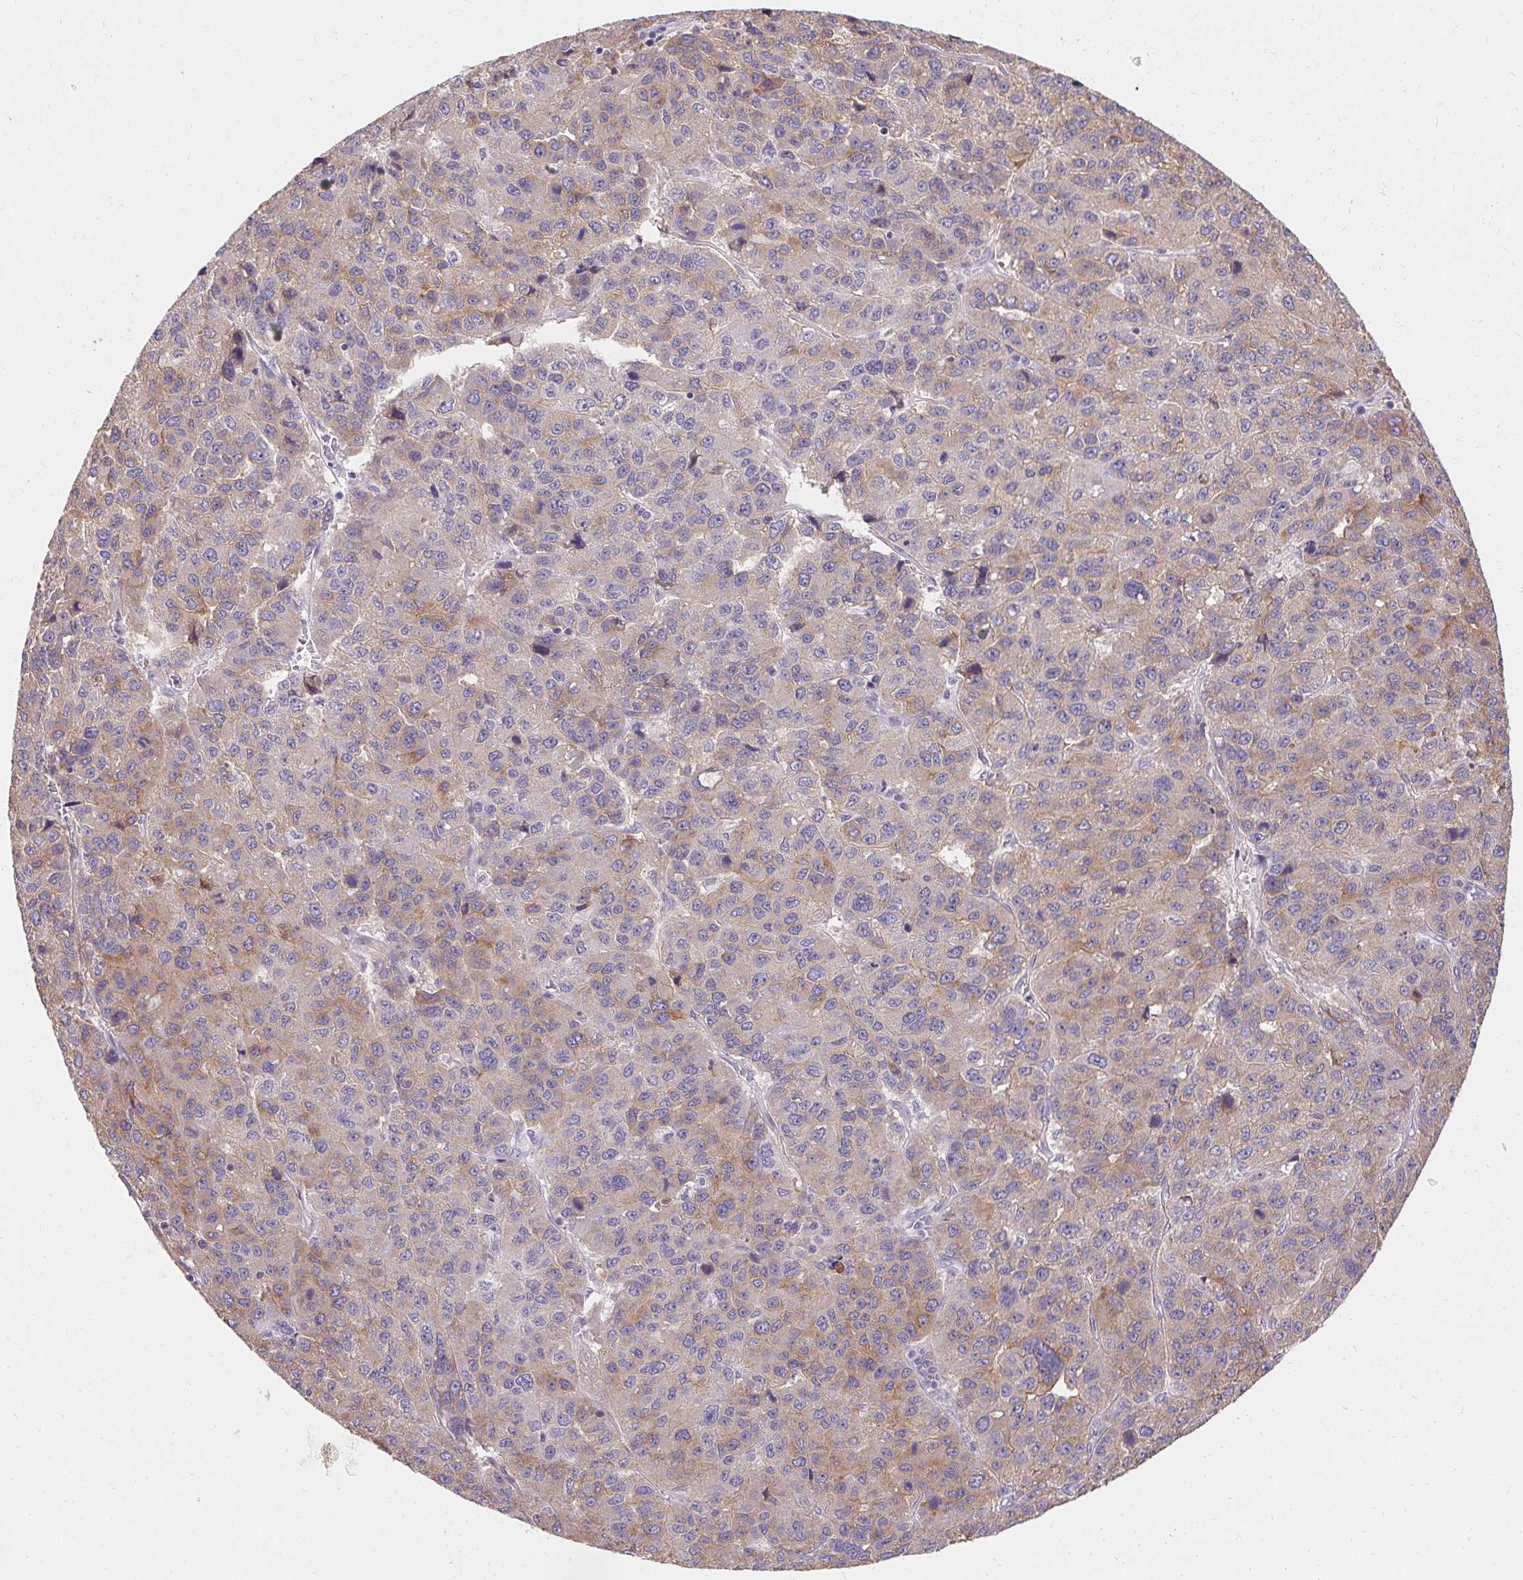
{"staining": {"intensity": "moderate", "quantity": "25%-75%", "location": "cytoplasmic/membranous"}, "tissue": "liver cancer", "cell_type": "Tumor cells", "image_type": "cancer", "snomed": [{"axis": "morphology", "description": "Carcinoma, Hepatocellular, NOS"}, {"axis": "topography", "description": "Liver"}], "caption": "Immunohistochemistry staining of liver cancer, which reveals medium levels of moderate cytoplasmic/membranous staining in approximately 25%-75% of tumor cells indicating moderate cytoplasmic/membranous protein expression. The staining was performed using DAB (brown) for protein detection and nuclei were counterstained in hematoxylin (blue).", "gene": "ASGR2", "patient": {"sex": "male", "age": 69}}